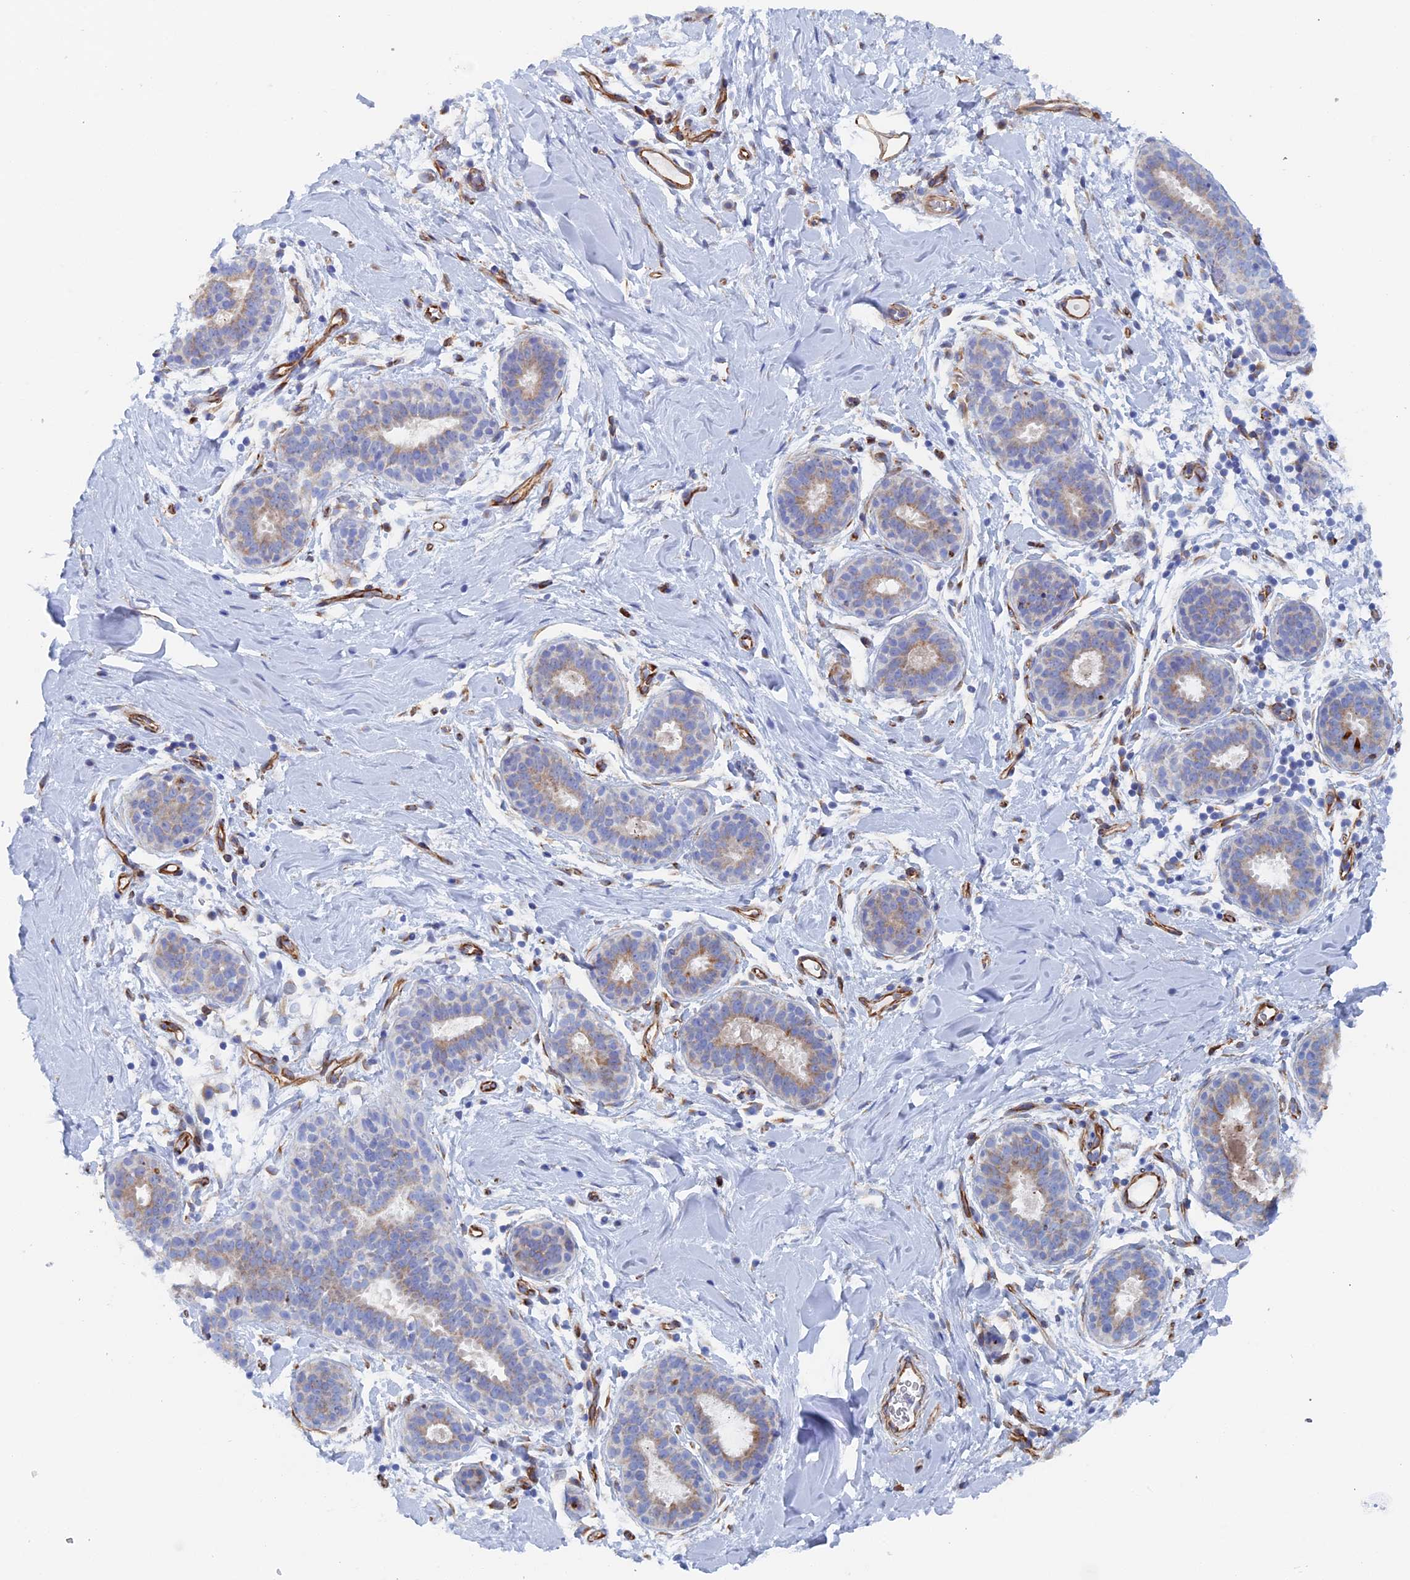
{"staining": {"intensity": "moderate", "quantity": "25%-75%", "location": "cytoplasmic/membranous"}, "tissue": "adipose tissue", "cell_type": "Adipocytes", "image_type": "normal", "snomed": [{"axis": "morphology", "description": "Normal tissue, NOS"}, {"axis": "topography", "description": "Breast"}], "caption": "Approximately 25%-75% of adipocytes in normal human adipose tissue reveal moderate cytoplasmic/membranous protein positivity as visualized by brown immunohistochemical staining.", "gene": "COG7", "patient": {"sex": "female", "age": 26}}